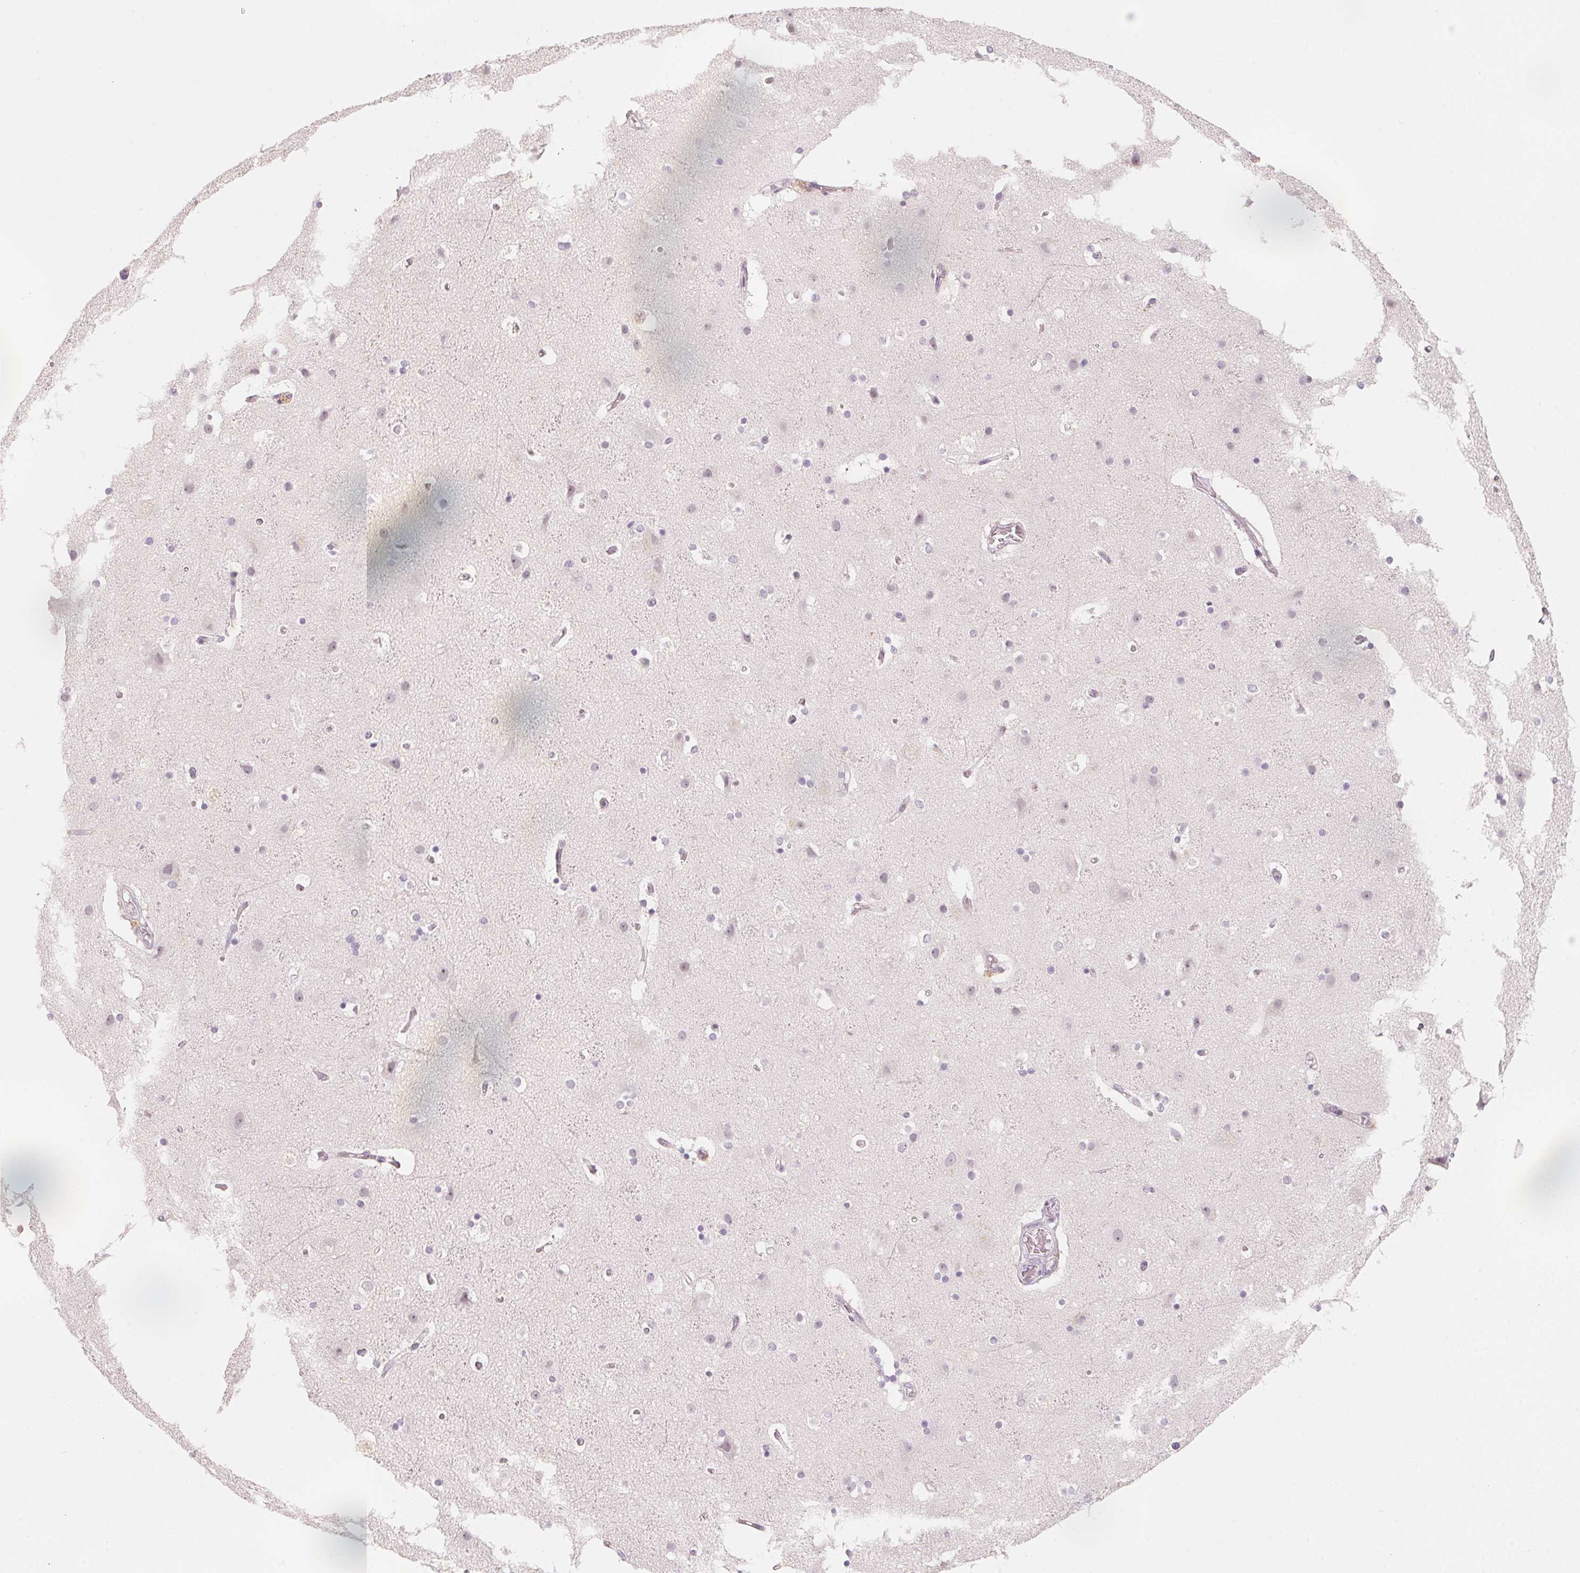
{"staining": {"intensity": "negative", "quantity": "none", "location": "none"}, "tissue": "cerebral cortex", "cell_type": "Endothelial cells", "image_type": "normal", "snomed": [{"axis": "morphology", "description": "Normal tissue, NOS"}, {"axis": "topography", "description": "Cerebral cortex"}], "caption": "IHC of benign cerebral cortex displays no positivity in endothelial cells.", "gene": "ANKRD31", "patient": {"sex": "female", "age": 52}}